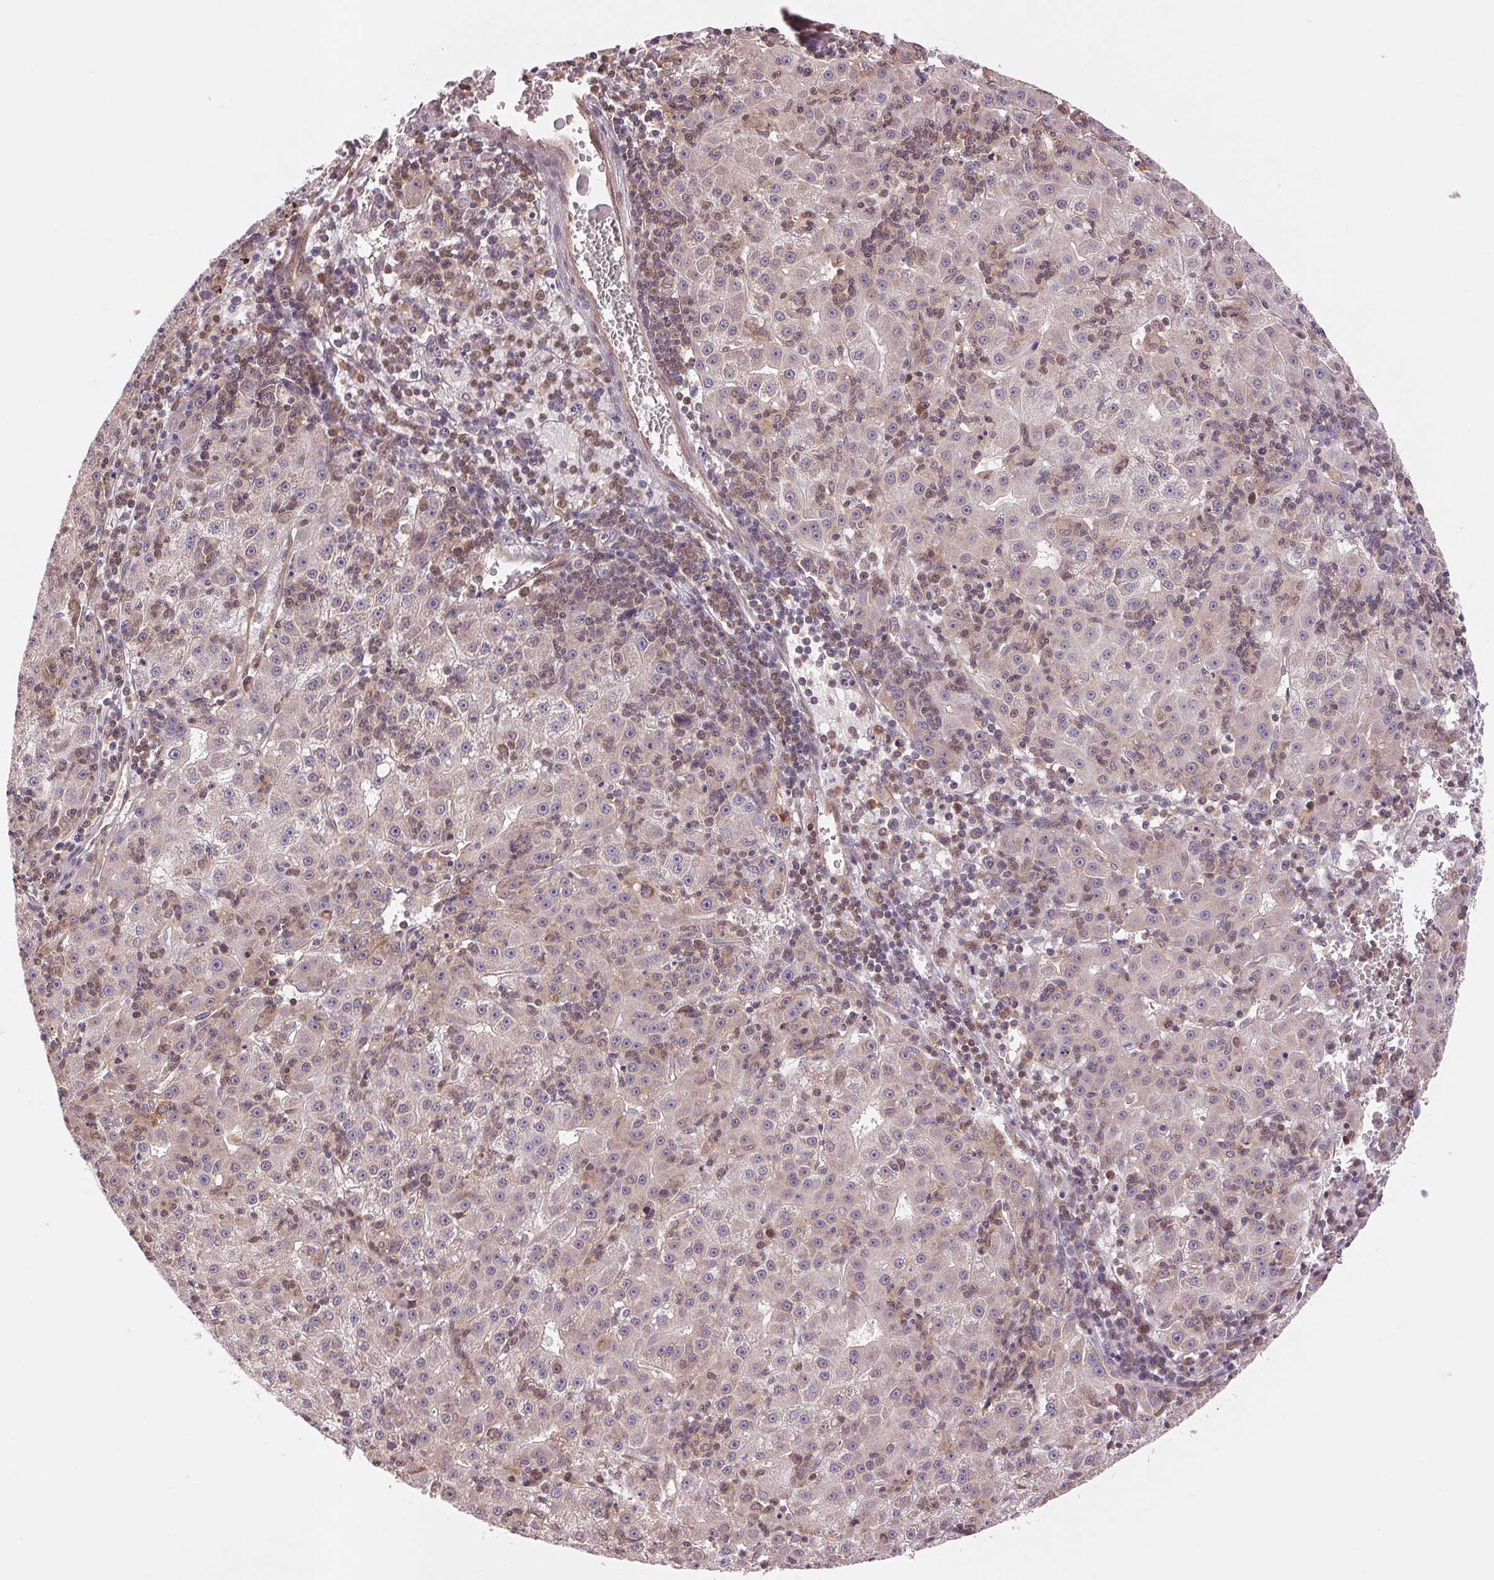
{"staining": {"intensity": "weak", "quantity": "<25%", "location": "cytoplasmic/membranous"}, "tissue": "liver cancer", "cell_type": "Tumor cells", "image_type": "cancer", "snomed": [{"axis": "morphology", "description": "Carcinoma, Hepatocellular, NOS"}, {"axis": "topography", "description": "Liver"}], "caption": "This is an IHC histopathology image of liver cancer (hepatocellular carcinoma). There is no staining in tumor cells.", "gene": "BTF3L4", "patient": {"sex": "male", "age": 76}}